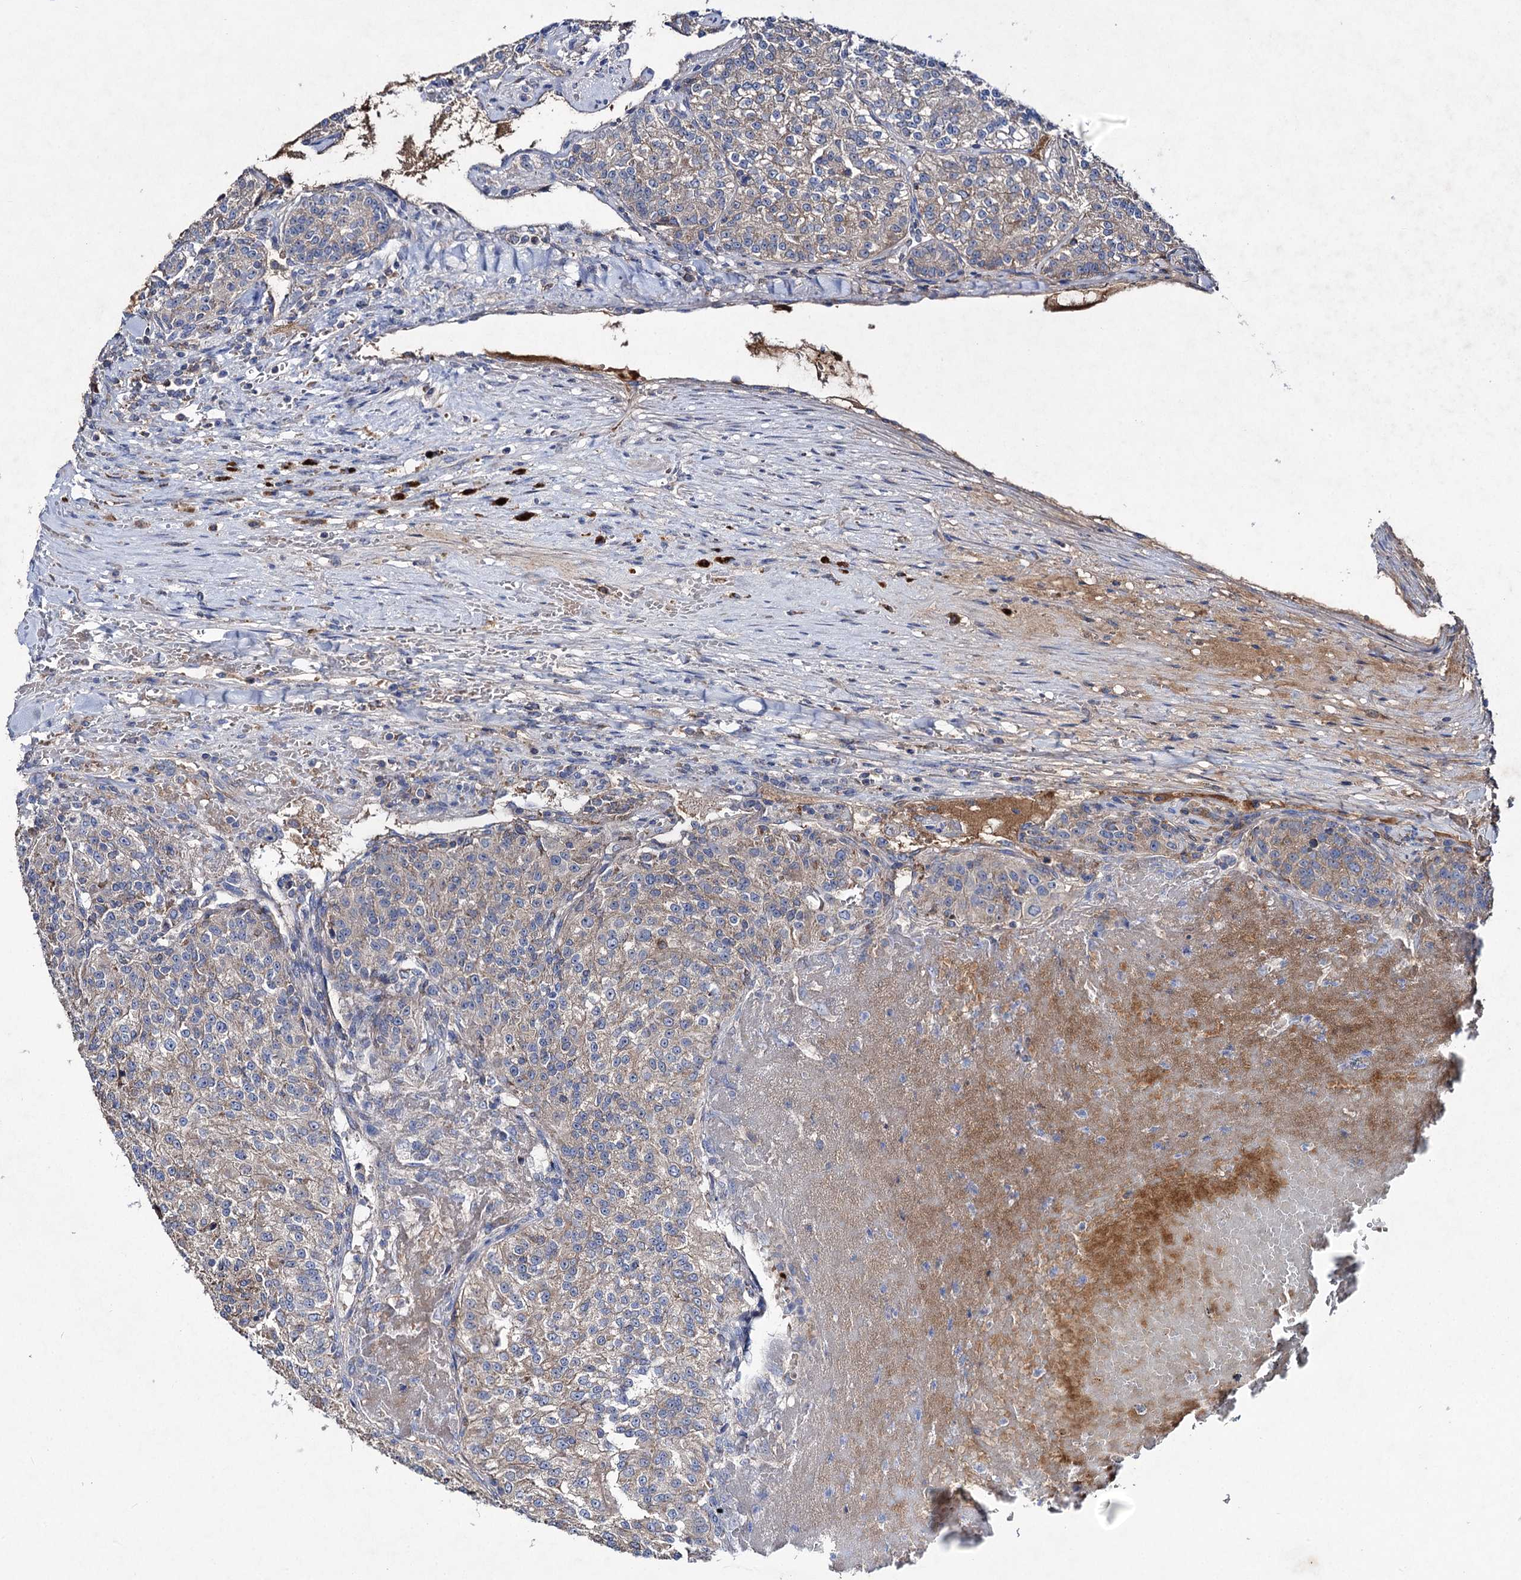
{"staining": {"intensity": "weak", "quantity": "25%-75%", "location": "cytoplasmic/membranous"}, "tissue": "renal cancer", "cell_type": "Tumor cells", "image_type": "cancer", "snomed": [{"axis": "morphology", "description": "Adenocarcinoma, NOS"}, {"axis": "topography", "description": "Kidney"}], "caption": "Human renal adenocarcinoma stained with a protein marker exhibits weak staining in tumor cells.", "gene": "CLPB", "patient": {"sex": "female", "age": 63}}